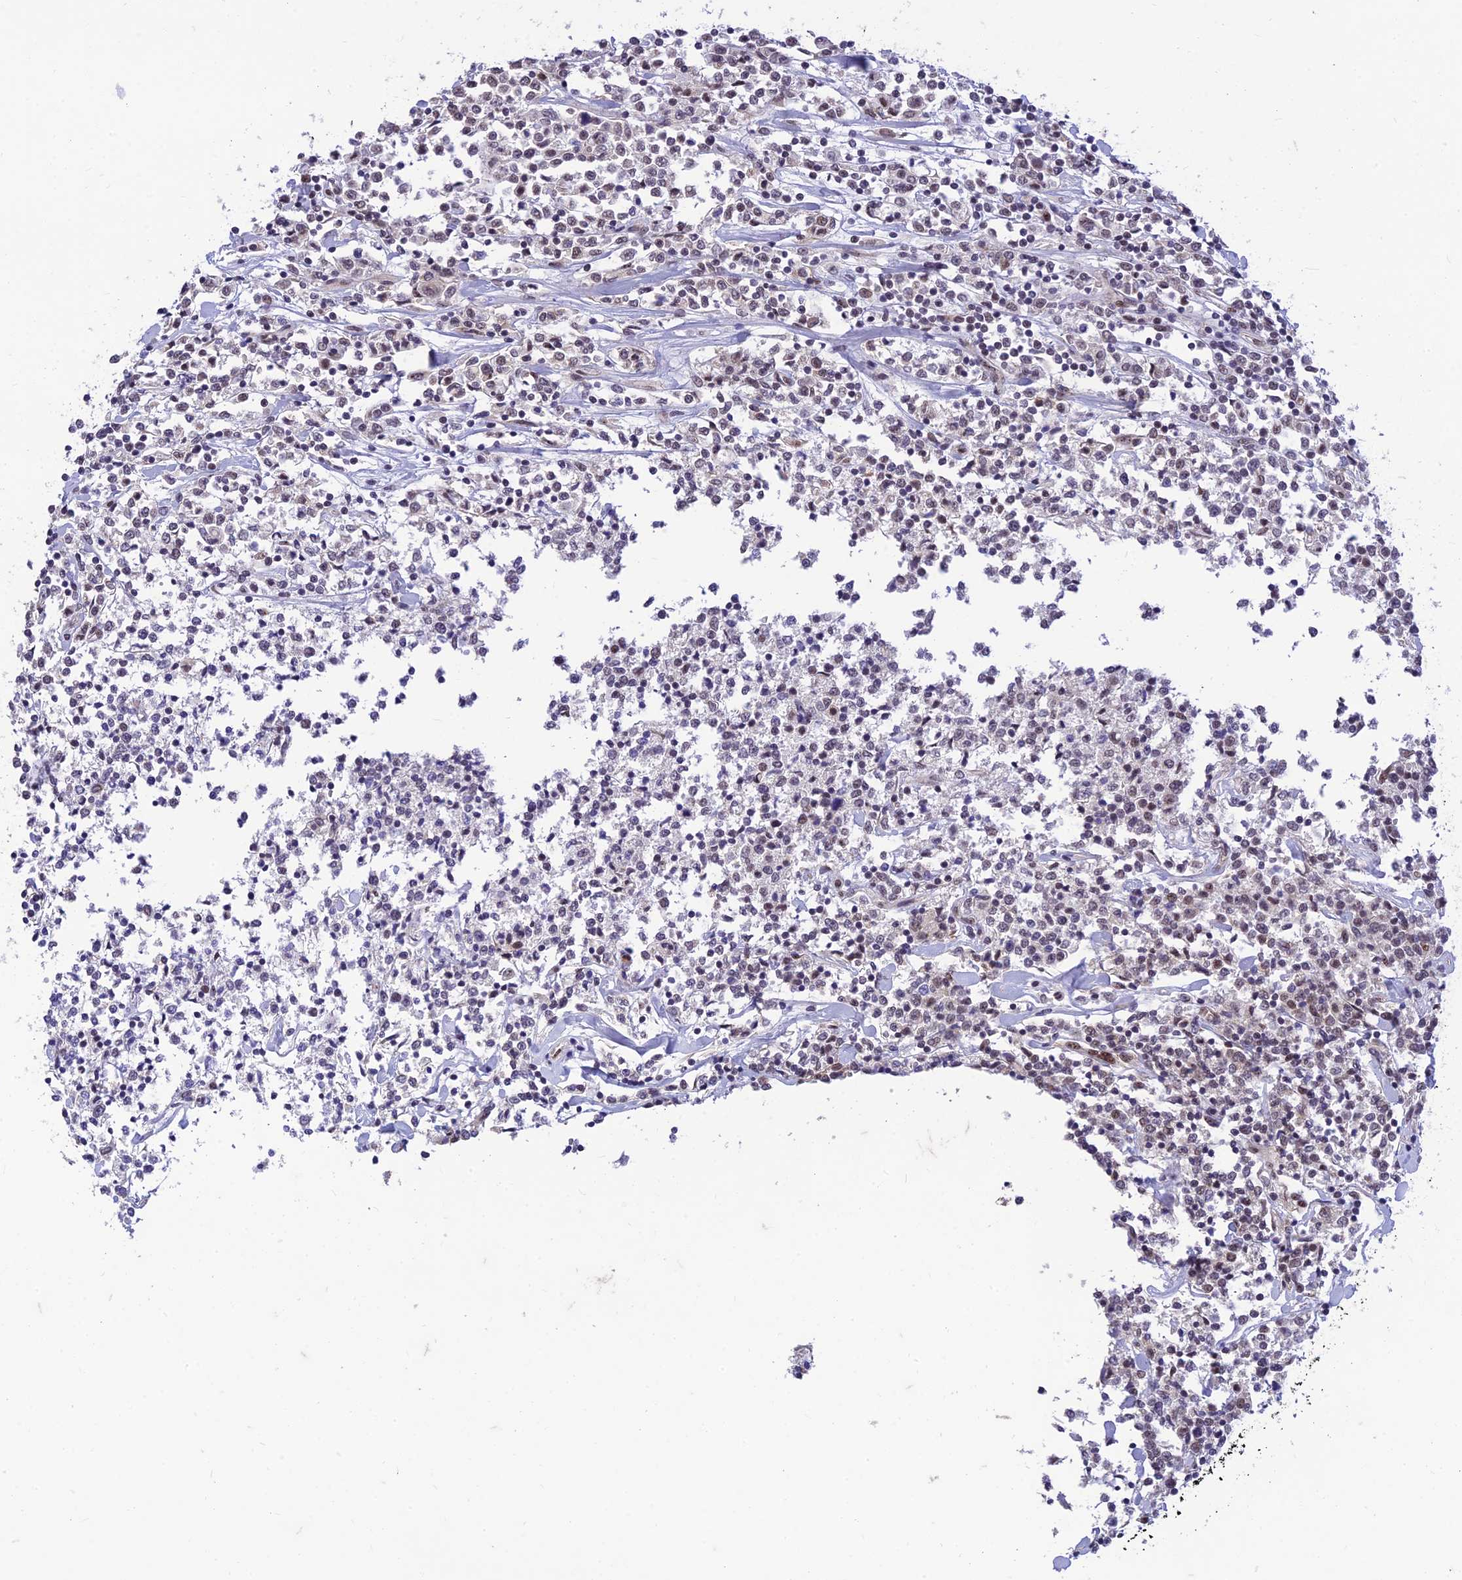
{"staining": {"intensity": "weak", "quantity": "25%-75%", "location": "nuclear"}, "tissue": "lymphoma", "cell_type": "Tumor cells", "image_type": "cancer", "snomed": [{"axis": "morphology", "description": "Malignant lymphoma, non-Hodgkin's type, Low grade"}, {"axis": "topography", "description": "Small intestine"}], "caption": "Immunohistochemistry micrograph of low-grade malignant lymphoma, non-Hodgkin's type stained for a protein (brown), which exhibits low levels of weak nuclear positivity in approximately 25%-75% of tumor cells.", "gene": "MICOS13", "patient": {"sex": "female", "age": 59}}